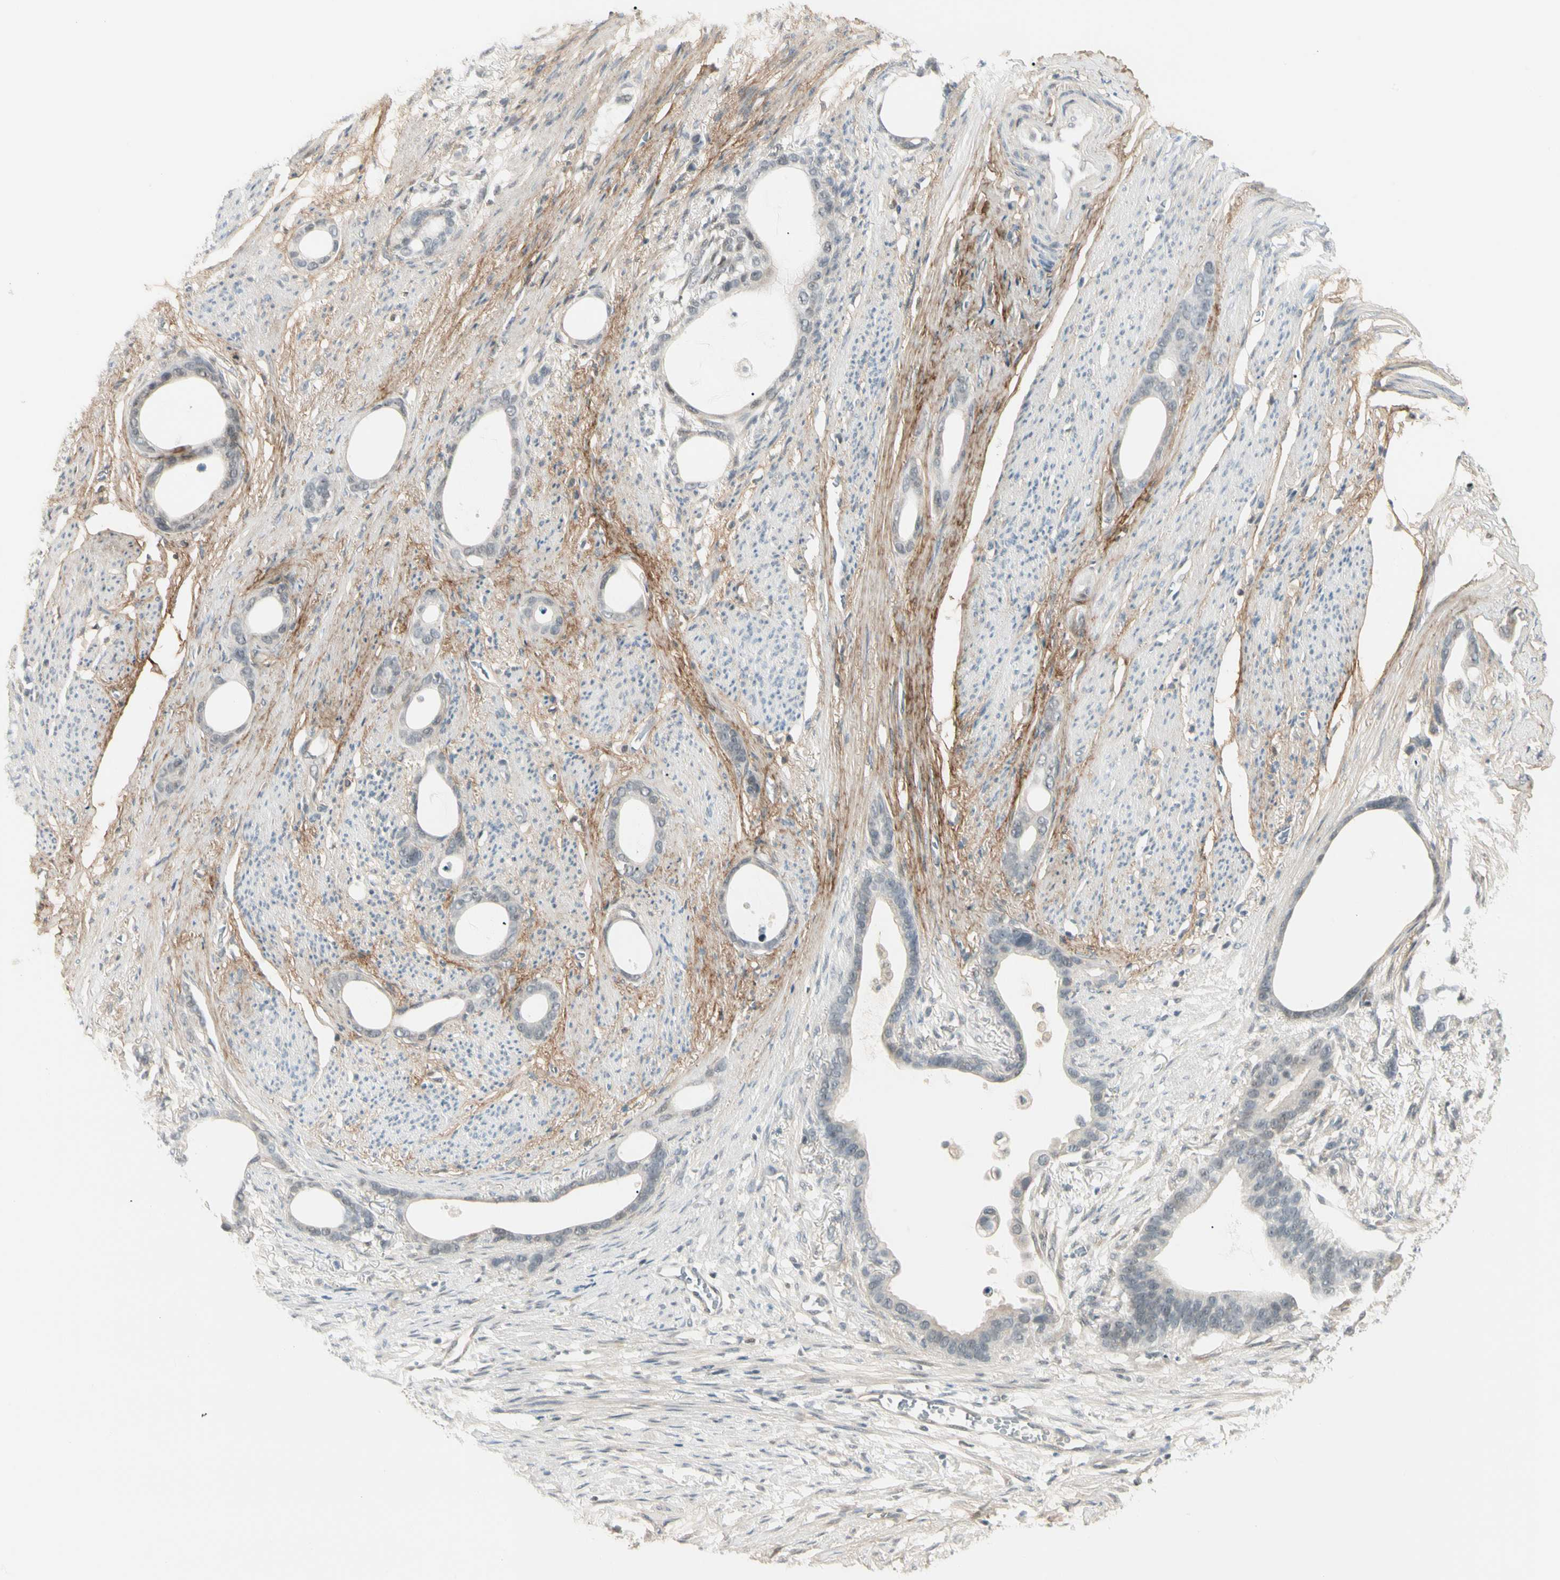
{"staining": {"intensity": "negative", "quantity": "none", "location": "none"}, "tissue": "stomach cancer", "cell_type": "Tumor cells", "image_type": "cancer", "snomed": [{"axis": "morphology", "description": "Adenocarcinoma, NOS"}, {"axis": "topography", "description": "Stomach"}], "caption": "DAB (3,3'-diaminobenzidine) immunohistochemical staining of human stomach cancer (adenocarcinoma) displays no significant positivity in tumor cells.", "gene": "ASPN", "patient": {"sex": "female", "age": 75}}